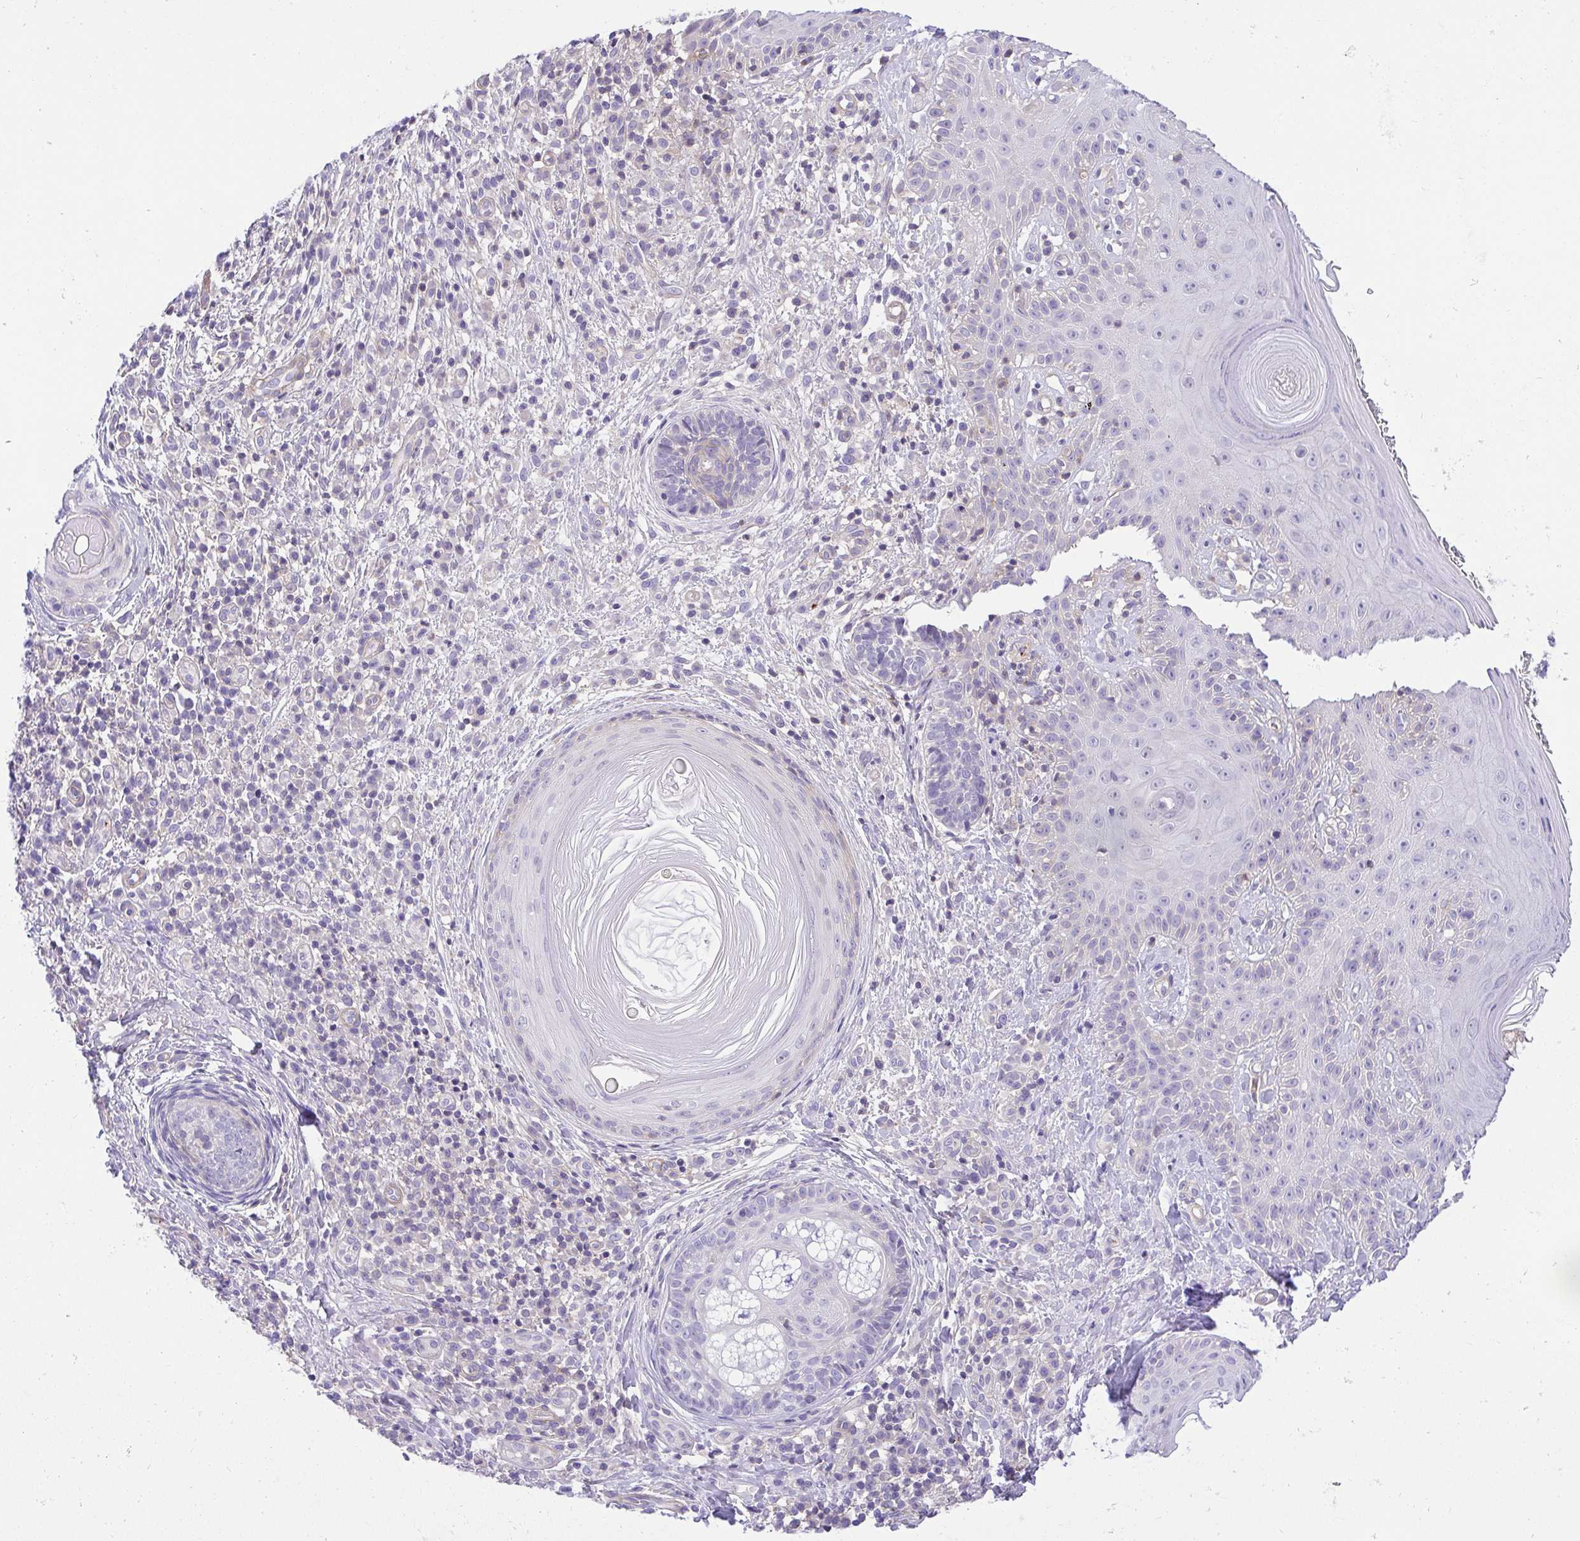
{"staining": {"intensity": "negative", "quantity": "none", "location": "none"}, "tissue": "skin cancer", "cell_type": "Tumor cells", "image_type": "cancer", "snomed": [{"axis": "morphology", "description": "Basal cell carcinoma"}, {"axis": "topography", "description": "Skin"}], "caption": "High magnification brightfield microscopy of skin basal cell carcinoma stained with DAB (3,3'-diaminobenzidine) (brown) and counterstained with hematoxylin (blue): tumor cells show no significant positivity.", "gene": "PRR14L", "patient": {"sex": "male", "age": 65}}